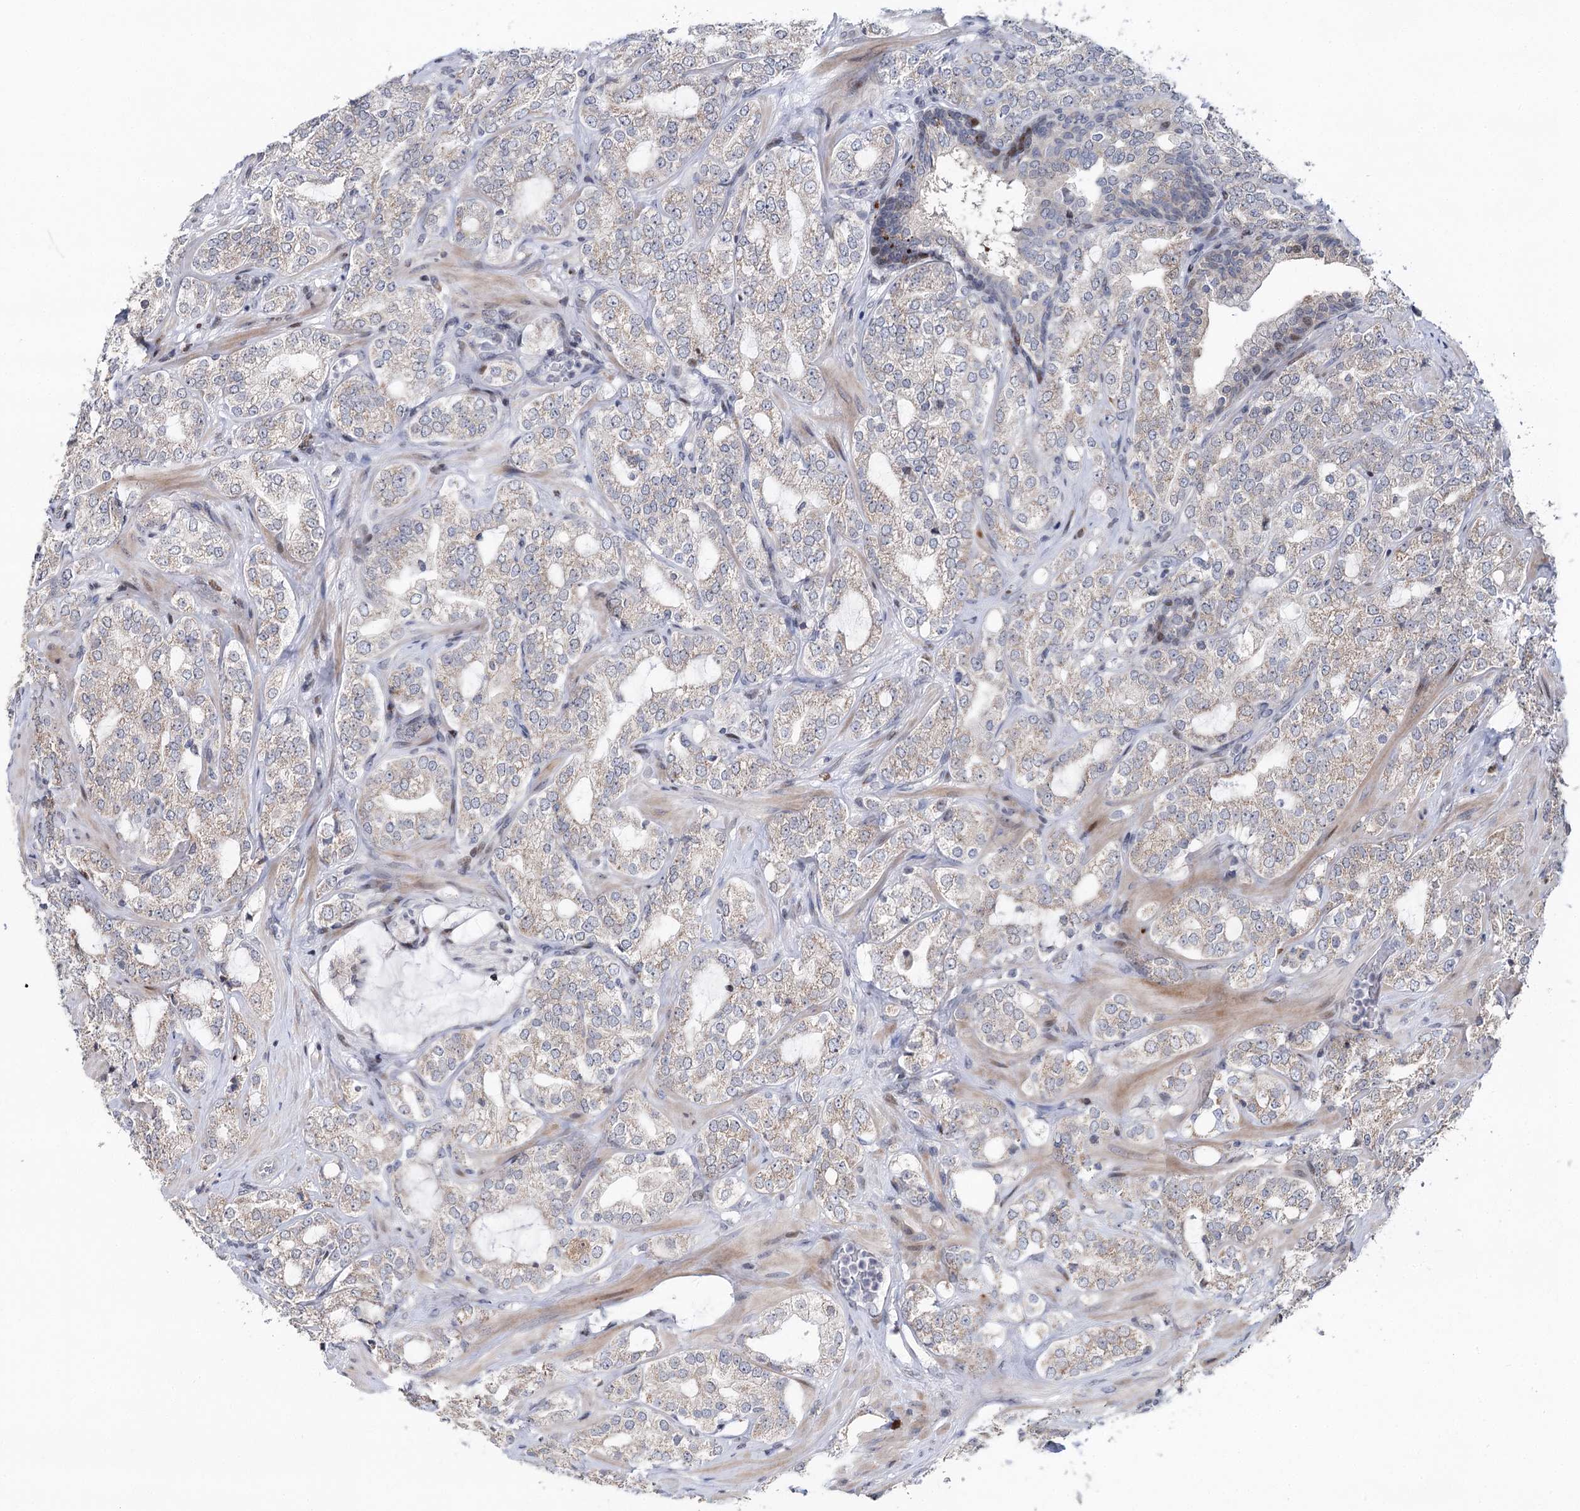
{"staining": {"intensity": "moderate", "quantity": "<25%", "location": "cytoplasmic/membranous"}, "tissue": "prostate cancer", "cell_type": "Tumor cells", "image_type": "cancer", "snomed": [{"axis": "morphology", "description": "Adenocarcinoma, High grade"}, {"axis": "topography", "description": "Prostate"}], "caption": "Brown immunohistochemical staining in human prostate cancer demonstrates moderate cytoplasmic/membranous positivity in approximately <25% of tumor cells.", "gene": "PTGR1", "patient": {"sex": "male", "age": 64}}